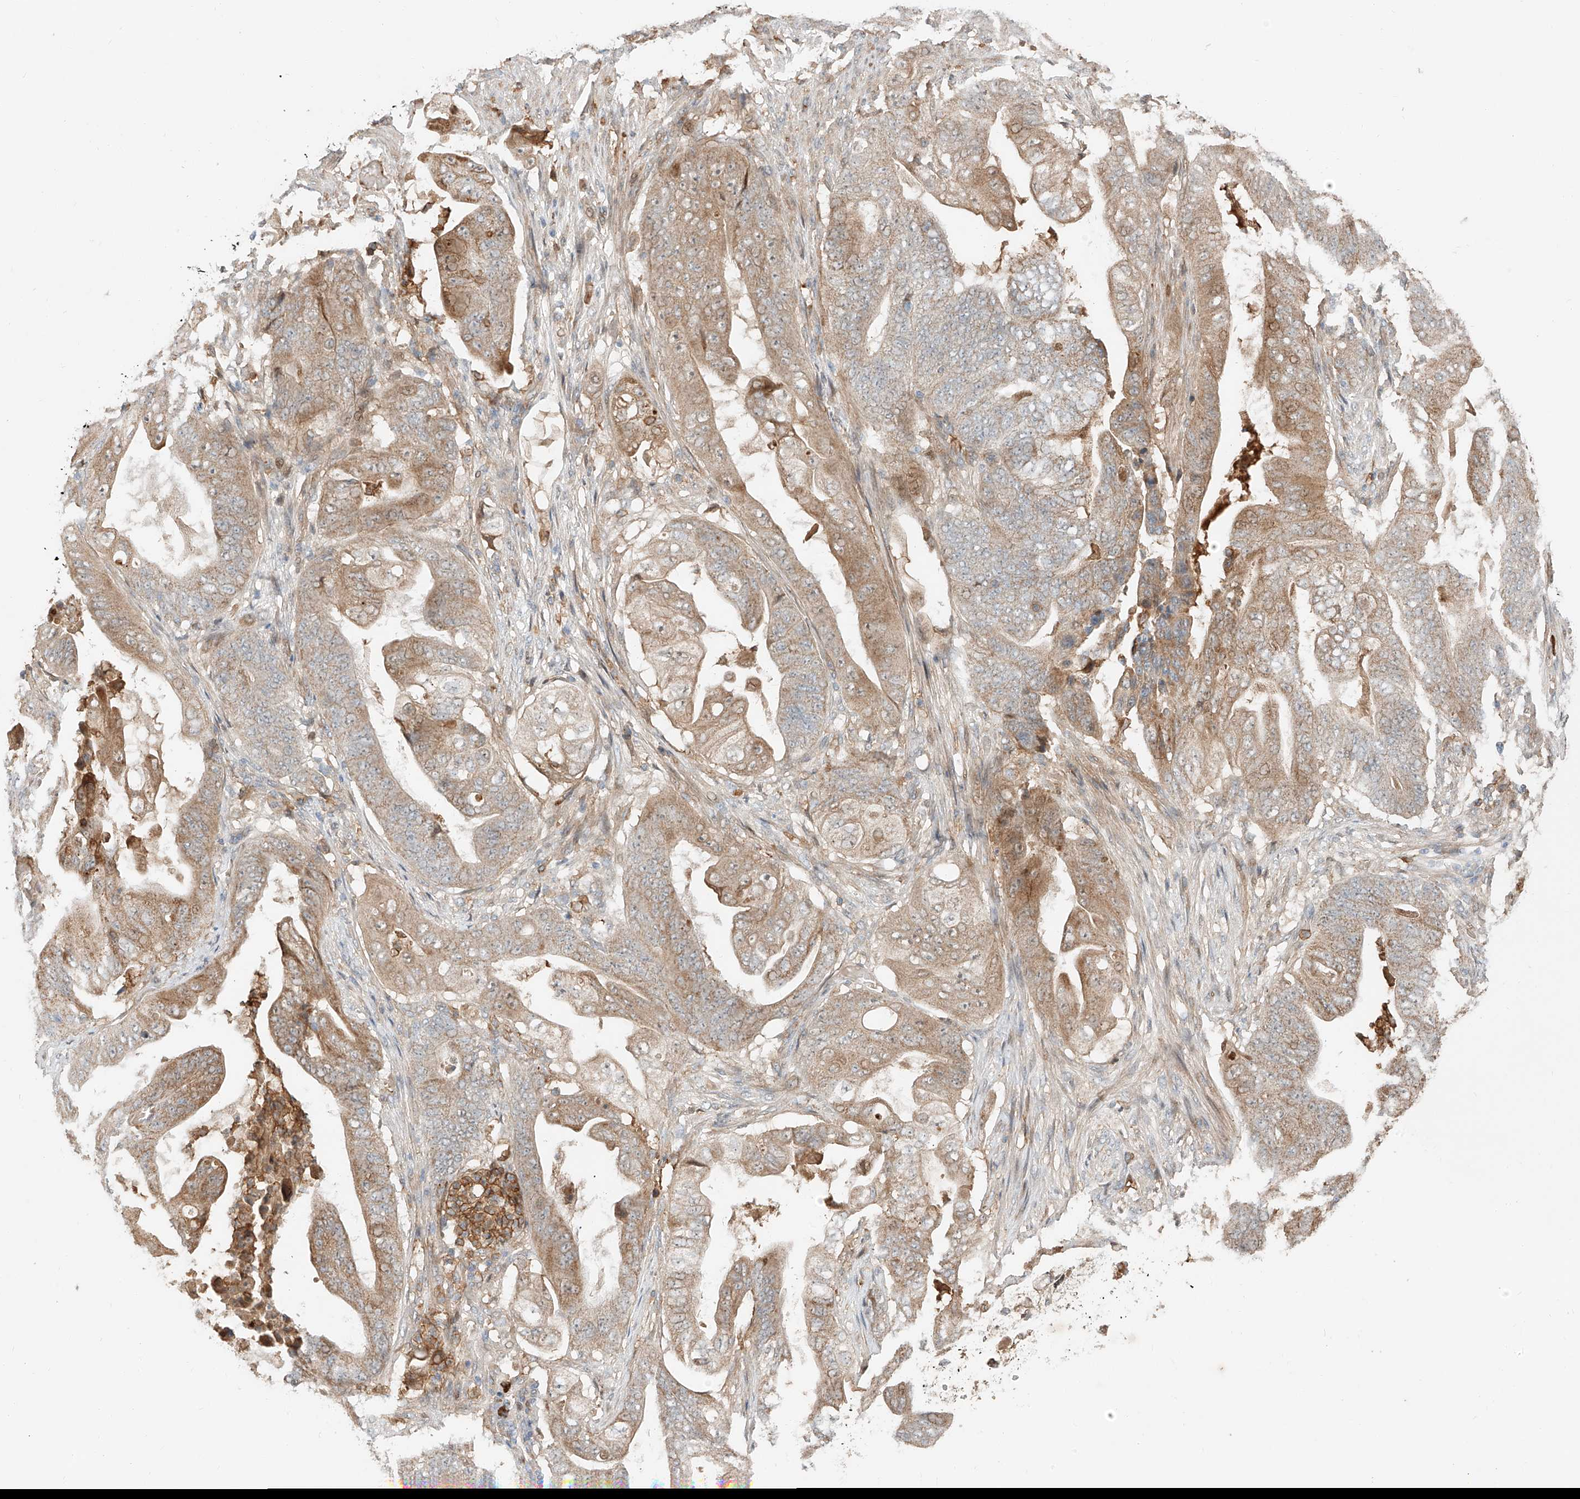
{"staining": {"intensity": "moderate", "quantity": "25%-75%", "location": "cytoplasmic/membranous"}, "tissue": "stomach cancer", "cell_type": "Tumor cells", "image_type": "cancer", "snomed": [{"axis": "morphology", "description": "Adenocarcinoma, NOS"}, {"axis": "topography", "description": "Stomach"}], "caption": "IHC (DAB (3,3'-diaminobenzidine)) staining of stomach cancer (adenocarcinoma) reveals moderate cytoplasmic/membranous protein staining in about 25%-75% of tumor cells.", "gene": "CEP162", "patient": {"sex": "female", "age": 73}}